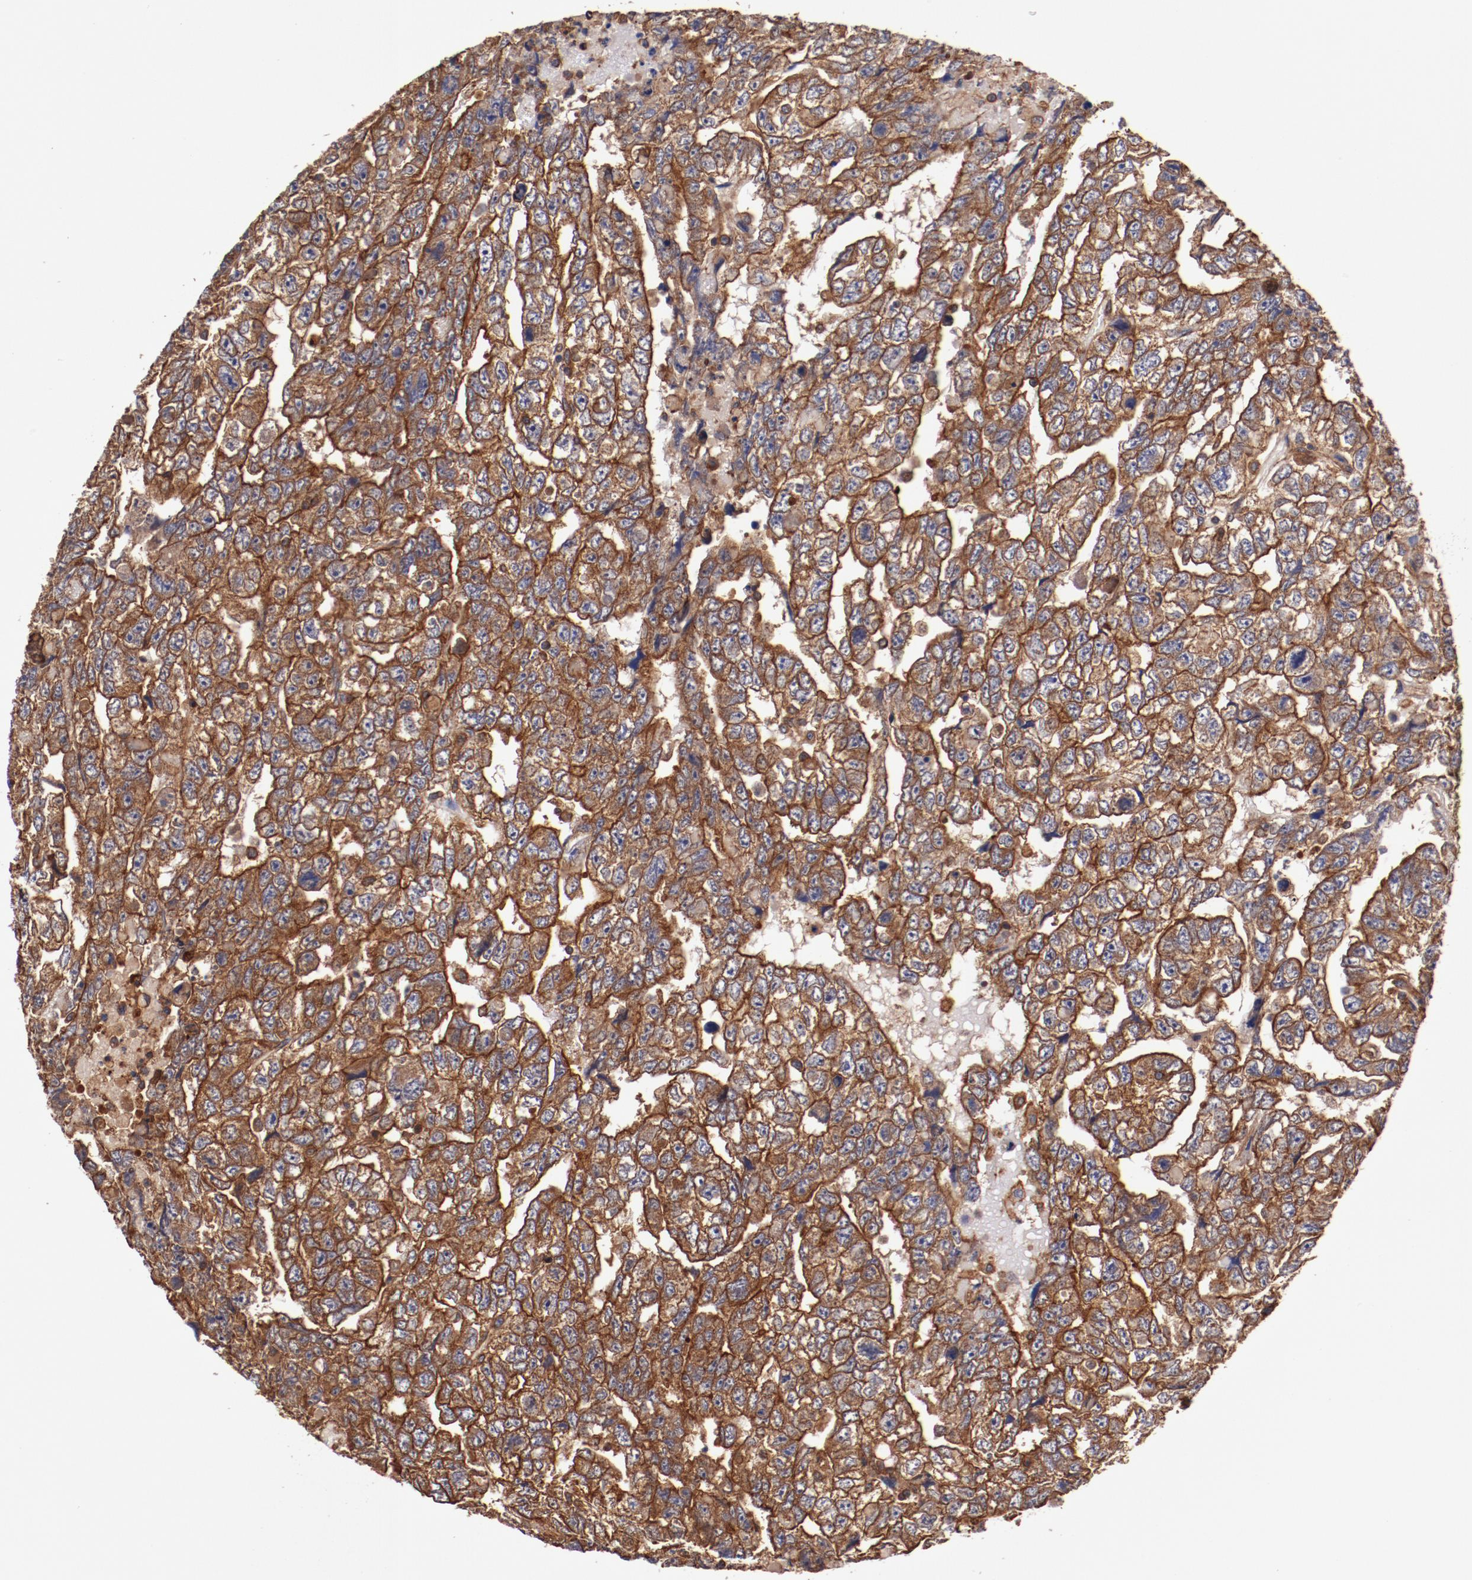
{"staining": {"intensity": "strong", "quantity": ">75%", "location": "cytoplasmic/membranous"}, "tissue": "testis cancer", "cell_type": "Tumor cells", "image_type": "cancer", "snomed": [{"axis": "morphology", "description": "Carcinoma, Embryonal, NOS"}, {"axis": "topography", "description": "Testis"}], "caption": "Immunohistochemistry (DAB) staining of embryonal carcinoma (testis) demonstrates strong cytoplasmic/membranous protein staining in approximately >75% of tumor cells.", "gene": "TMOD3", "patient": {"sex": "male", "age": 36}}